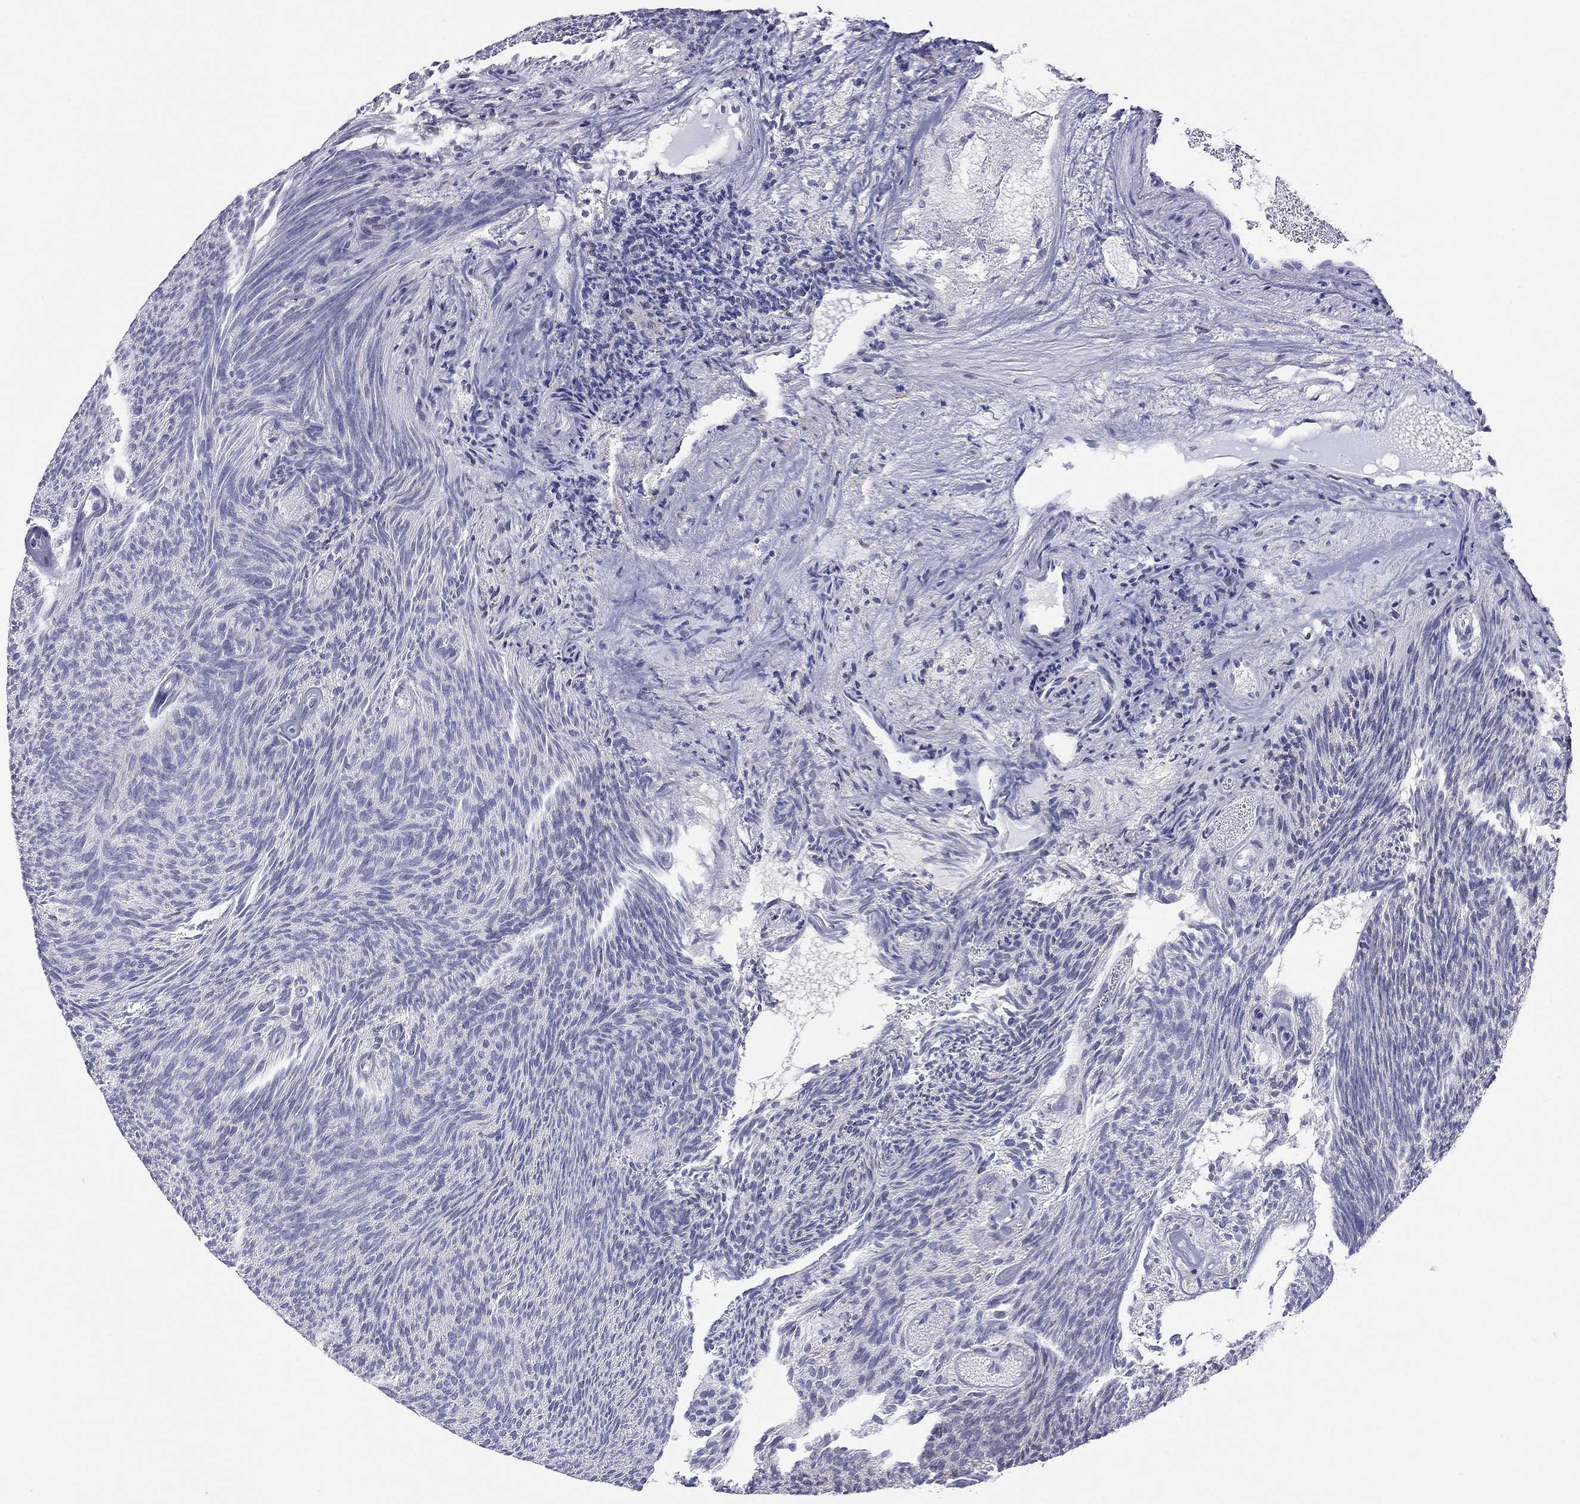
{"staining": {"intensity": "negative", "quantity": "none", "location": "none"}, "tissue": "urothelial cancer", "cell_type": "Tumor cells", "image_type": "cancer", "snomed": [{"axis": "morphology", "description": "Urothelial carcinoma, Low grade"}, {"axis": "topography", "description": "Urinary bladder"}], "caption": "The immunohistochemistry (IHC) micrograph has no significant expression in tumor cells of urothelial carcinoma (low-grade) tissue. (Brightfield microscopy of DAB (3,3'-diaminobenzidine) IHC at high magnification).", "gene": "SLC46A2", "patient": {"sex": "male", "age": 77}}